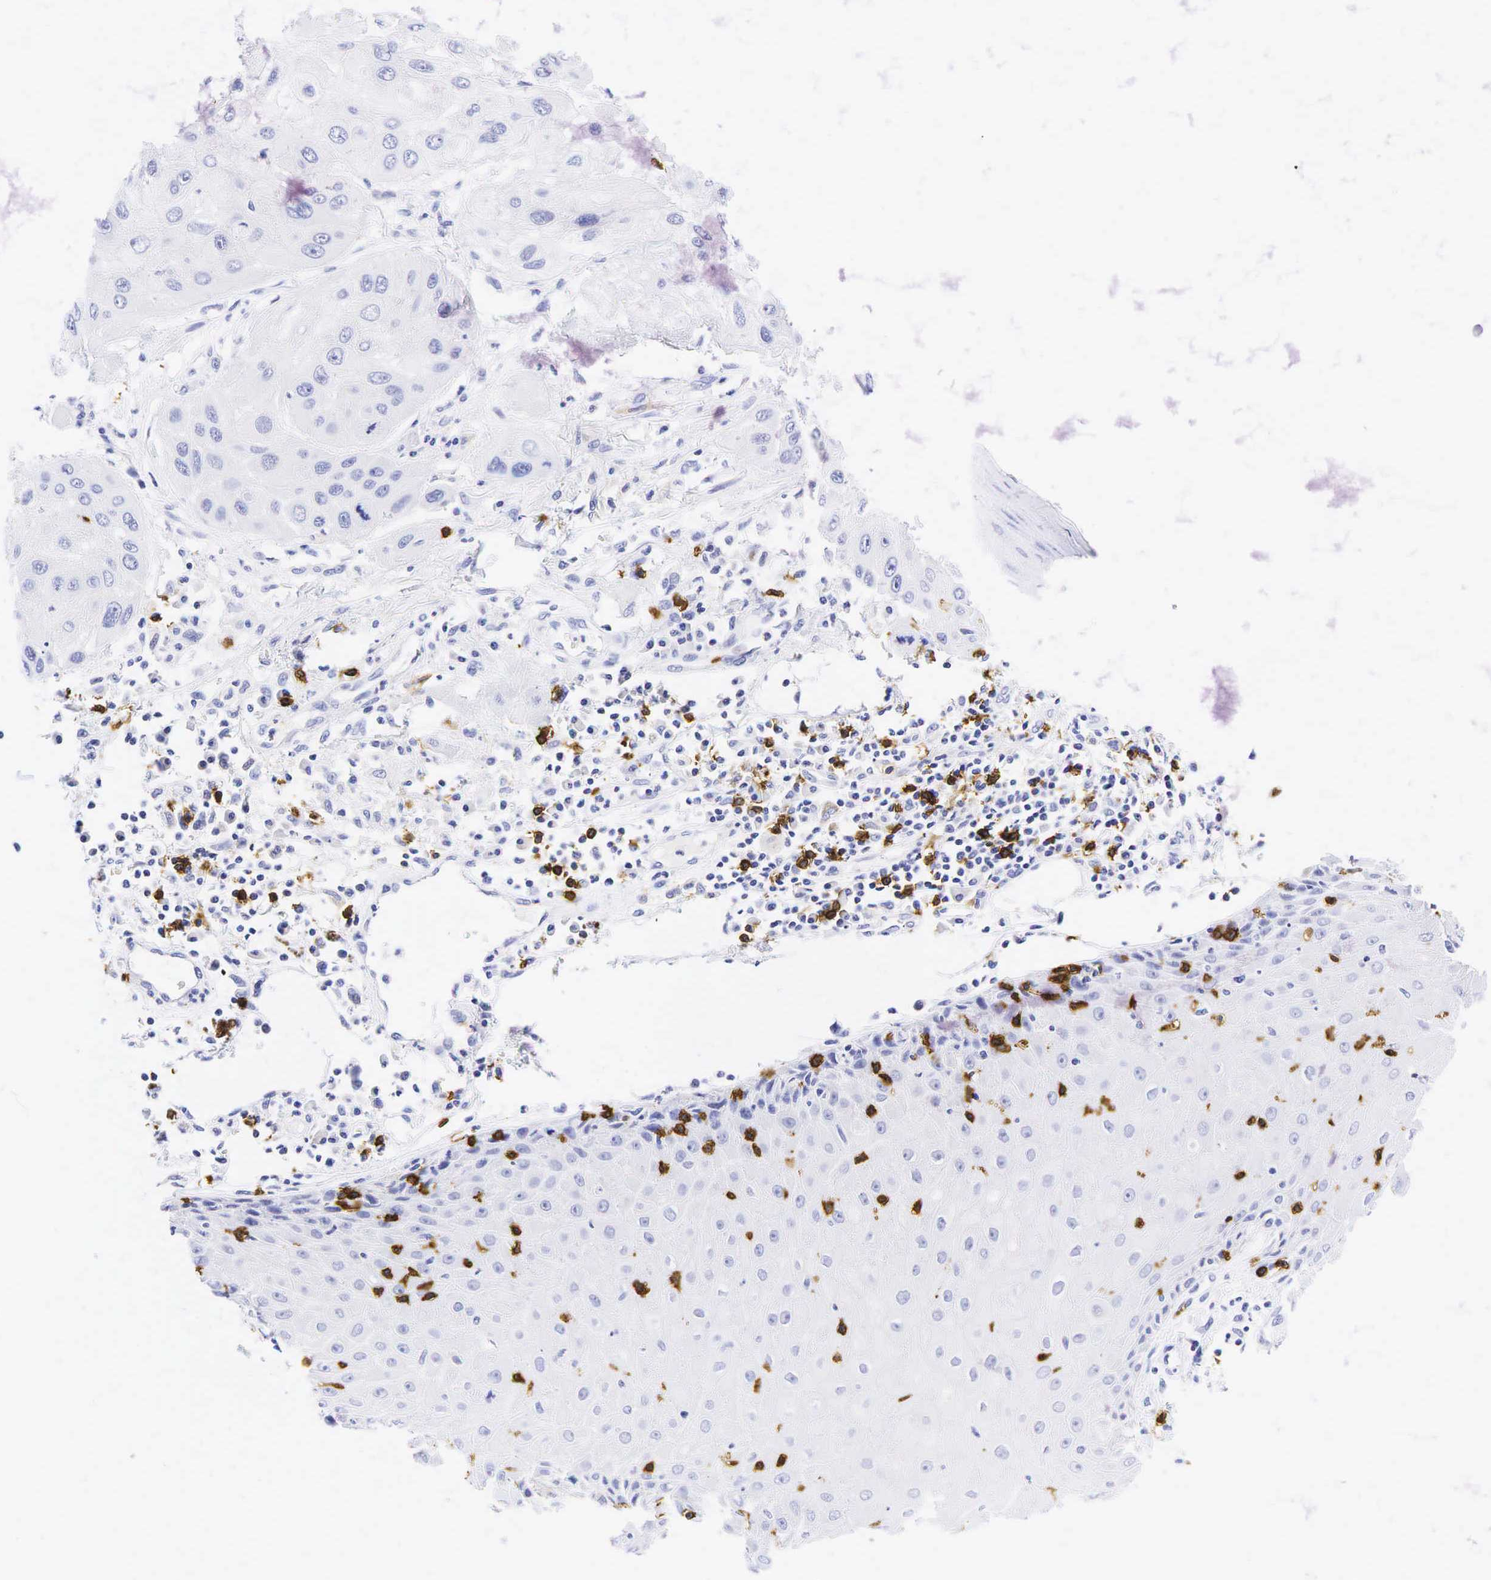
{"staining": {"intensity": "negative", "quantity": "none", "location": "none"}, "tissue": "skin cancer", "cell_type": "Tumor cells", "image_type": "cancer", "snomed": [{"axis": "morphology", "description": "Squamous cell carcinoma, NOS"}, {"axis": "topography", "description": "Skin"}, {"axis": "topography", "description": "Anal"}], "caption": "Skin cancer was stained to show a protein in brown. There is no significant positivity in tumor cells.", "gene": "CD8A", "patient": {"sex": "male", "age": 61}}